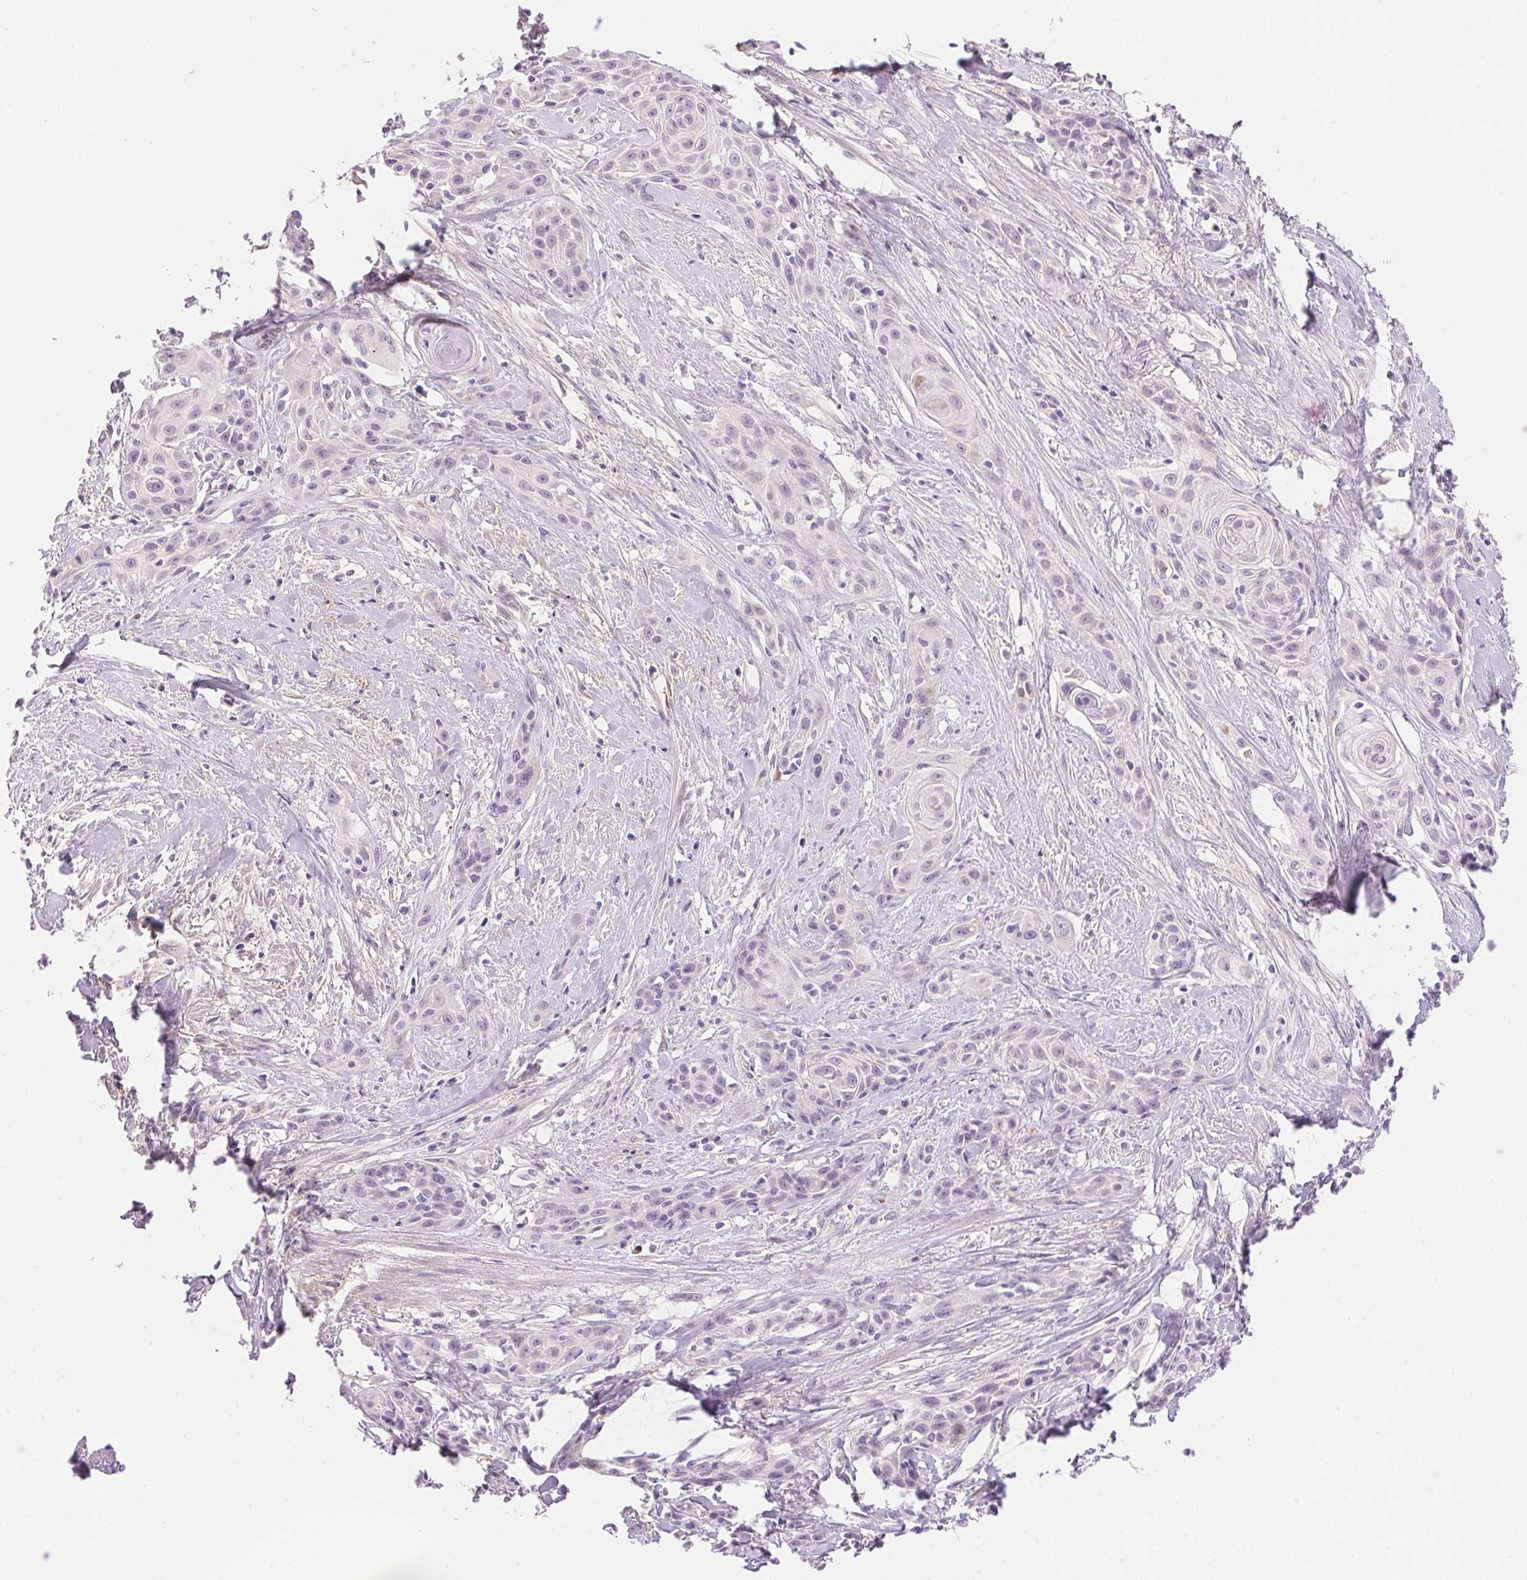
{"staining": {"intensity": "negative", "quantity": "none", "location": "none"}, "tissue": "skin cancer", "cell_type": "Tumor cells", "image_type": "cancer", "snomed": [{"axis": "morphology", "description": "Squamous cell carcinoma, NOS"}, {"axis": "topography", "description": "Skin"}, {"axis": "topography", "description": "Anal"}], "caption": "Immunohistochemistry photomicrograph of neoplastic tissue: human skin cancer stained with DAB (3,3'-diaminobenzidine) demonstrates no significant protein expression in tumor cells.", "gene": "TEKT1", "patient": {"sex": "male", "age": 64}}